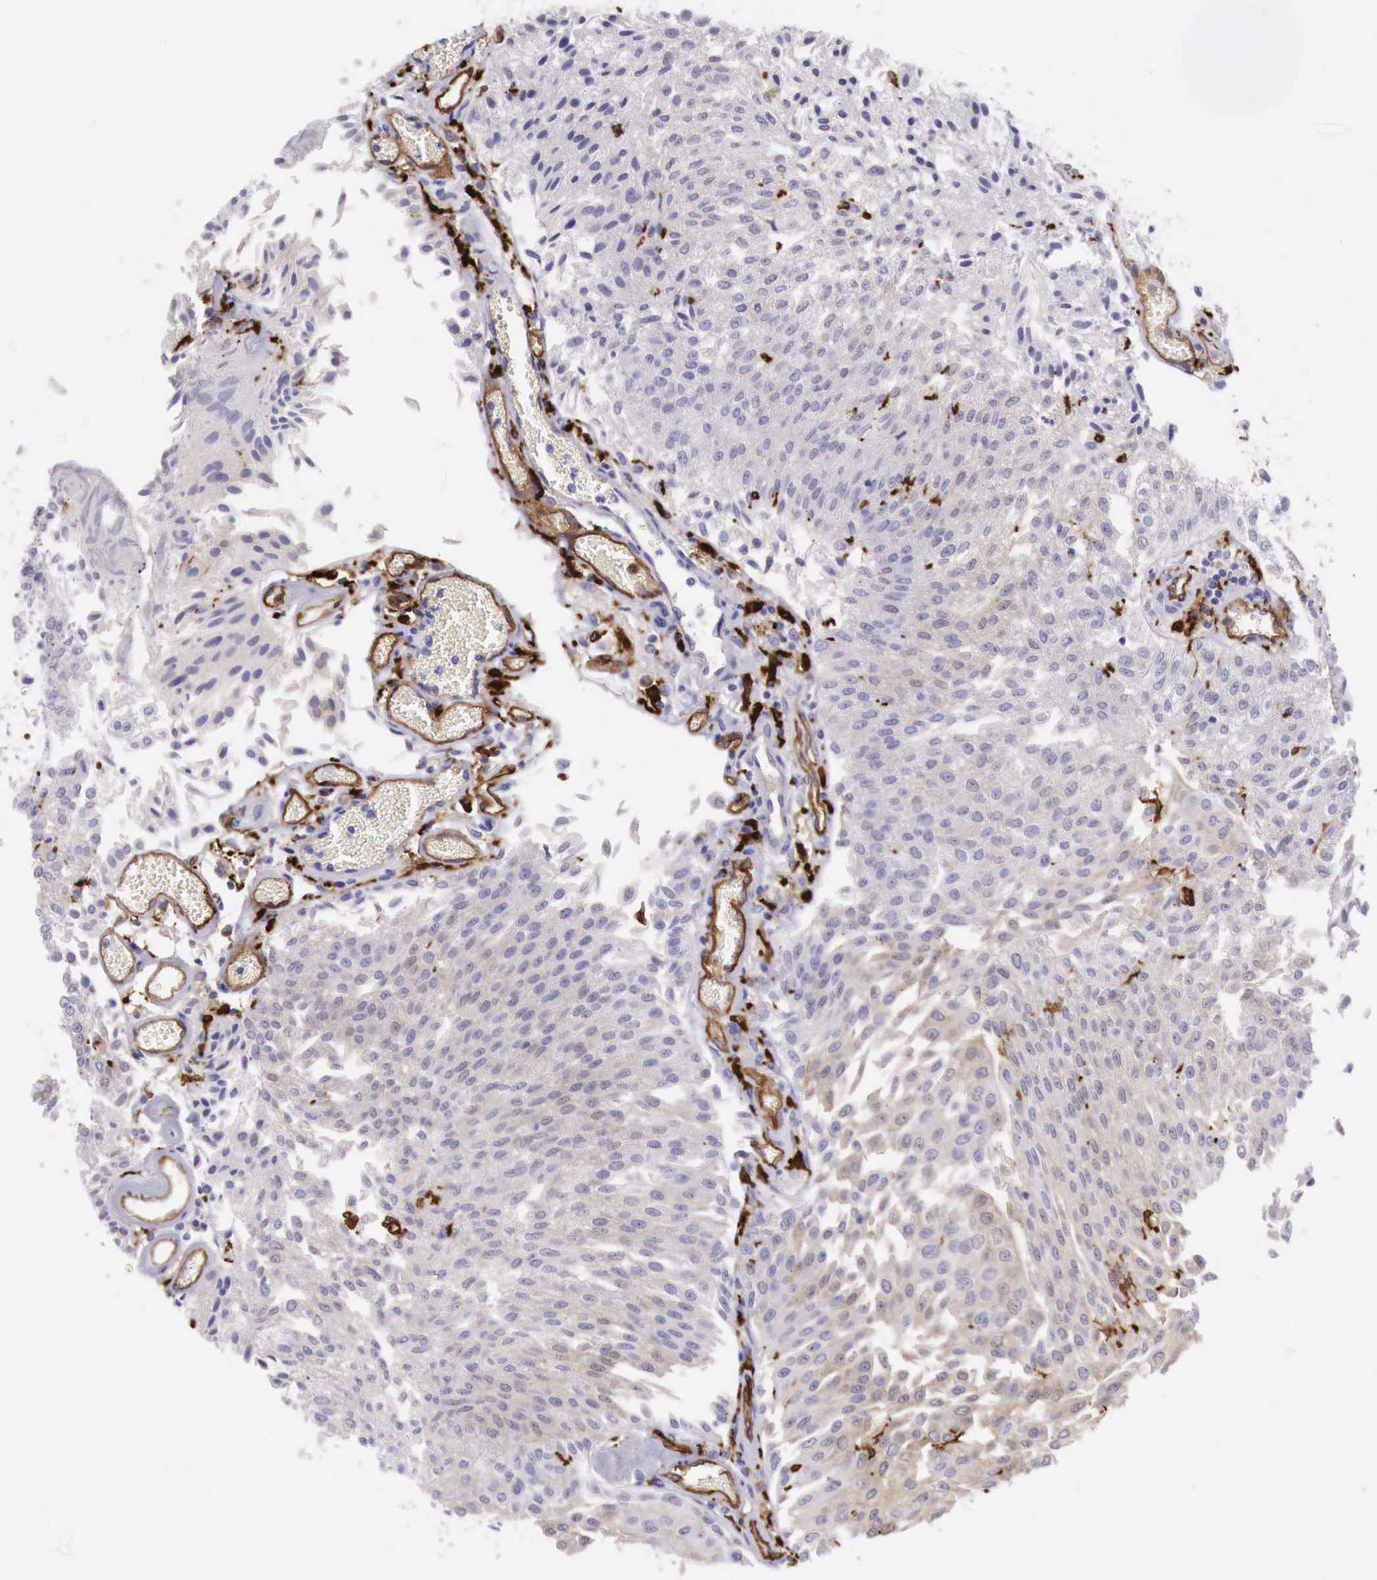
{"staining": {"intensity": "weak", "quantity": "25%-75%", "location": "cytoplasmic/membranous"}, "tissue": "urothelial cancer", "cell_type": "Tumor cells", "image_type": "cancer", "snomed": [{"axis": "morphology", "description": "Urothelial carcinoma, Low grade"}, {"axis": "topography", "description": "Urinary bladder"}], "caption": "This histopathology image shows IHC staining of human urothelial cancer, with low weak cytoplasmic/membranous staining in approximately 25%-75% of tumor cells.", "gene": "MSR1", "patient": {"sex": "male", "age": 86}}